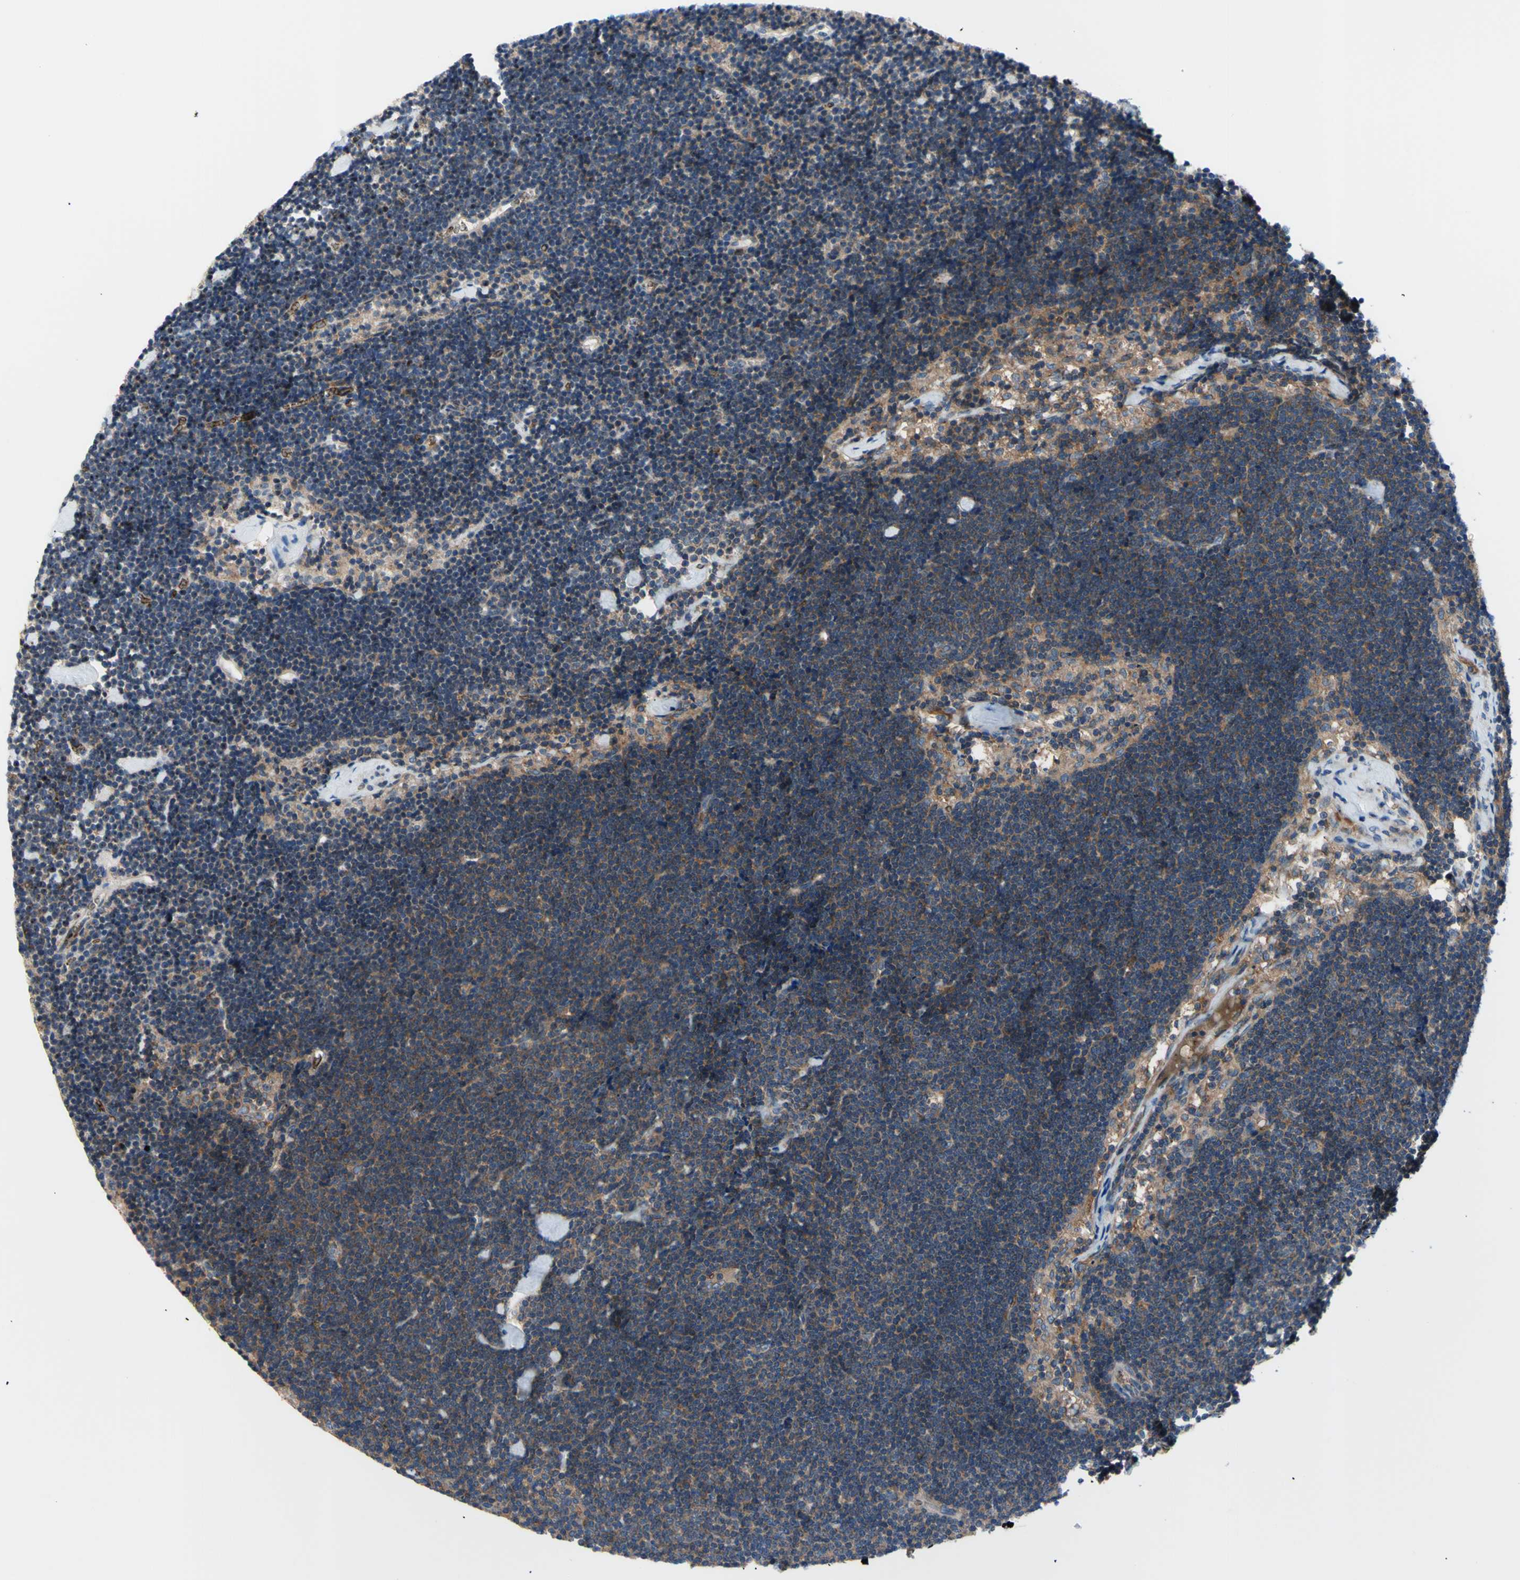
{"staining": {"intensity": "moderate", "quantity": "25%-75%", "location": "nuclear"}, "tissue": "lymph node", "cell_type": "Germinal center cells", "image_type": "normal", "snomed": [{"axis": "morphology", "description": "Normal tissue, NOS"}, {"axis": "topography", "description": "Lymph node"}], "caption": "High-magnification brightfield microscopy of benign lymph node stained with DAB (brown) and counterstained with hematoxylin (blue). germinal center cells exhibit moderate nuclear staining is seen in about25%-75% of cells.", "gene": "USP9X", "patient": {"sex": "male", "age": 63}}